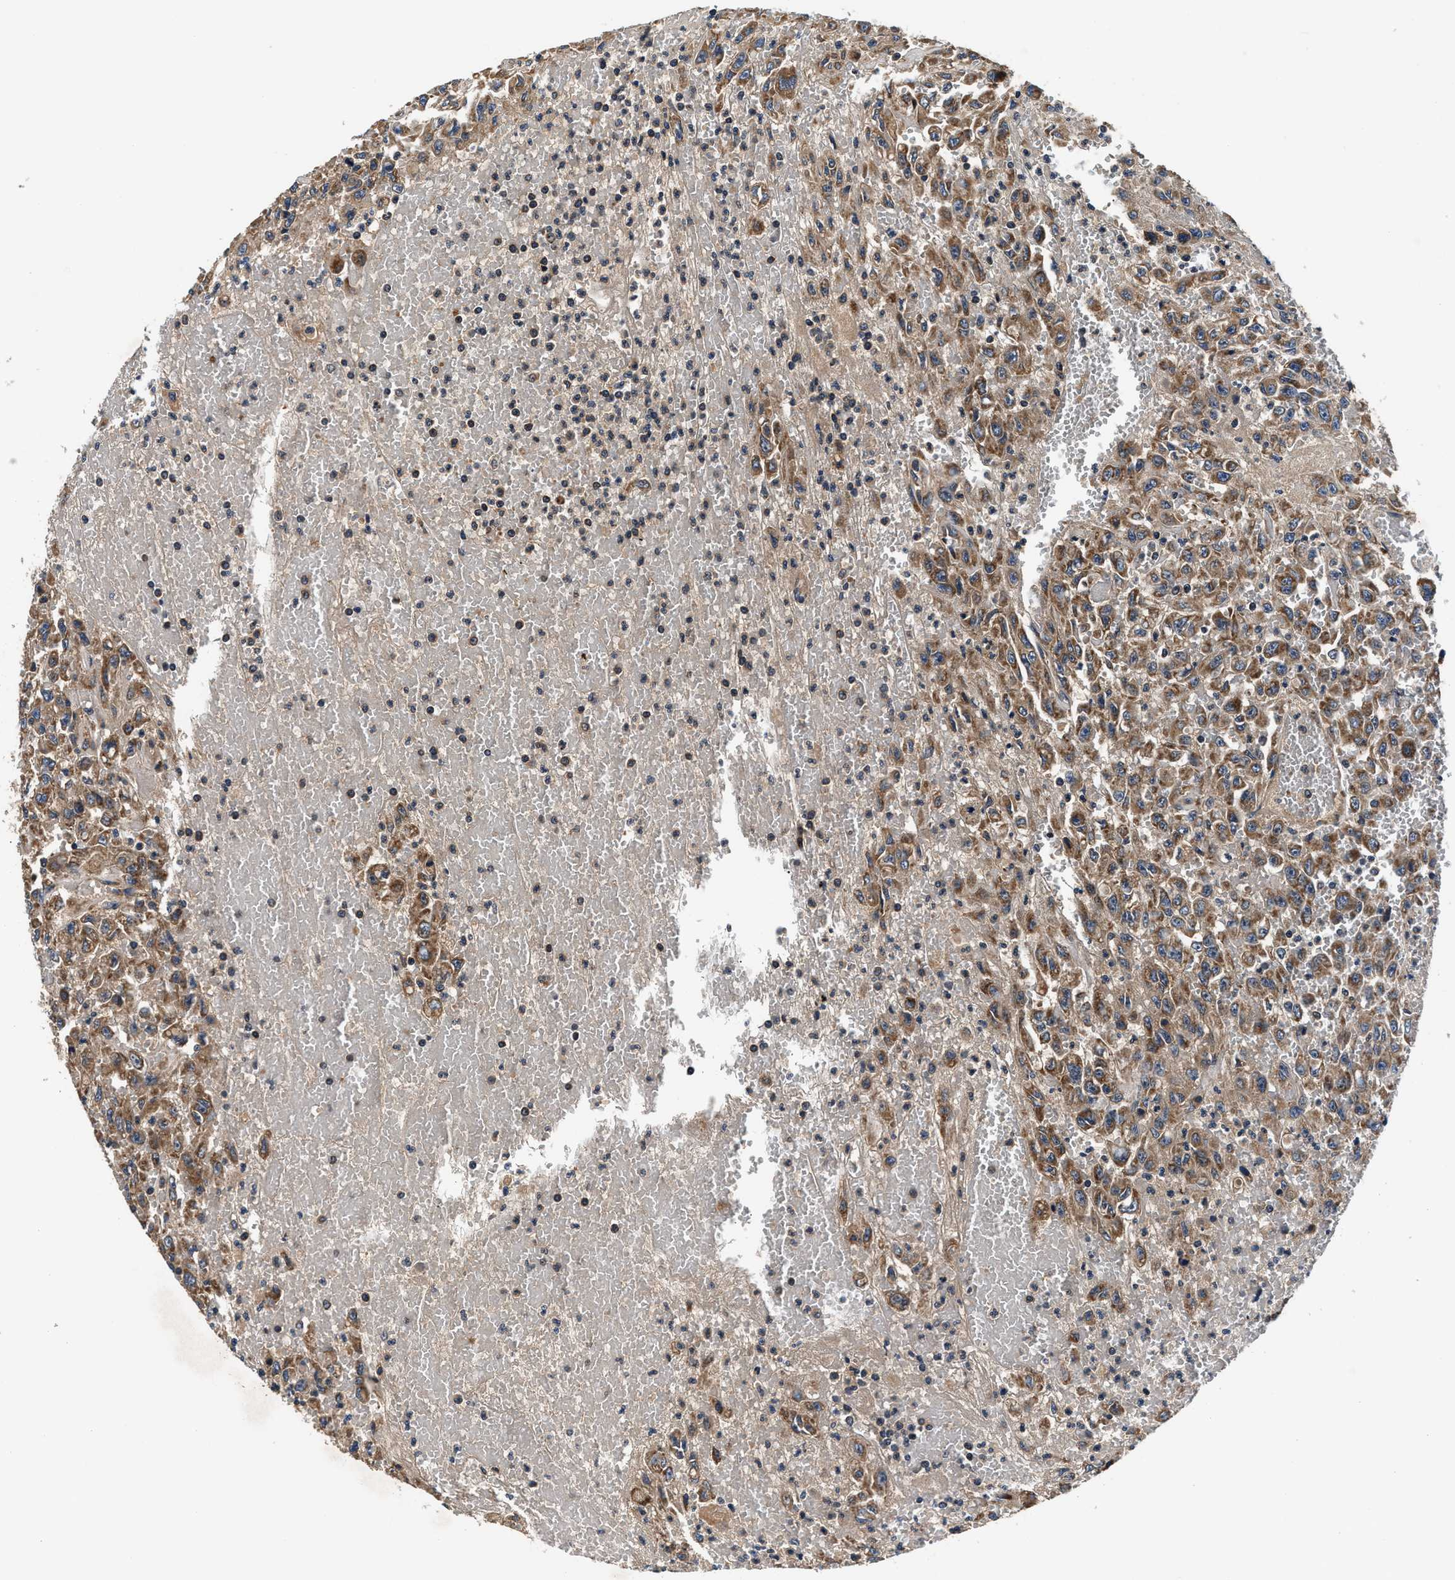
{"staining": {"intensity": "moderate", "quantity": ">75%", "location": "cytoplasmic/membranous"}, "tissue": "urothelial cancer", "cell_type": "Tumor cells", "image_type": "cancer", "snomed": [{"axis": "morphology", "description": "Urothelial carcinoma, High grade"}, {"axis": "topography", "description": "Urinary bladder"}], "caption": "DAB (3,3'-diaminobenzidine) immunohistochemical staining of human urothelial cancer demonstrates moderate cytoplasmic/membranous protein expression in about >75% of tumor cells.", "gene": "IMMT", "patient": {"sex": "male", "age": 46}}